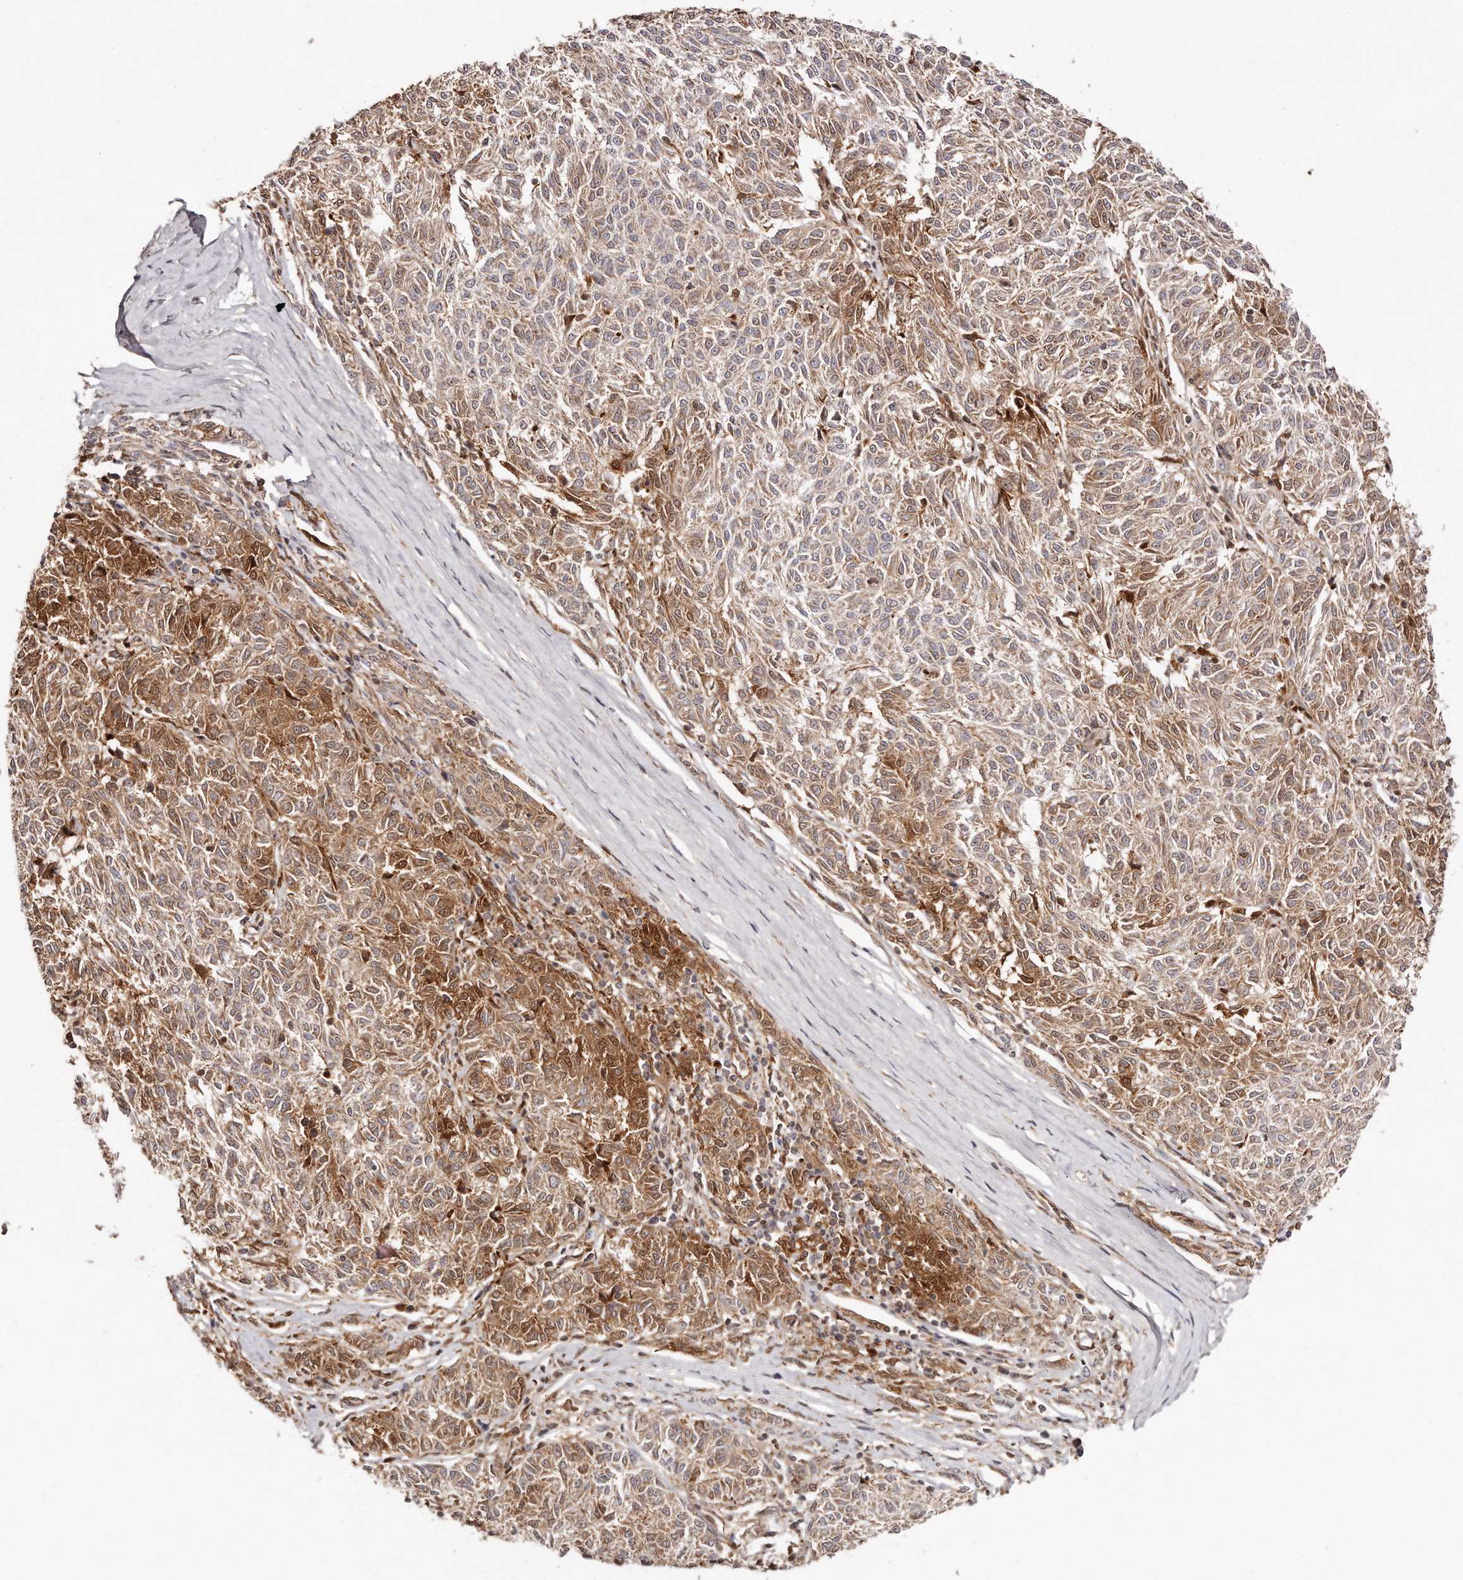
{"staining": {"intensity": "moderate", "quantity": "25%-75%", "location": "cytoplasmic/membranous"}, "tissue": "melanoma", "cell_type": "Tumor cells", "image_type": "cancer", "snomed": [{"axis": "morphology", "description": "Malignant melanoma, NOS"}, {"axis": "topography", "description": "Skin"}], "caption": "Malignant melanoma stained with a protein marker shows moderate staining in tumor cells.", "gene": "GBP4", "patient": {"sex": "female", "age": 72}}